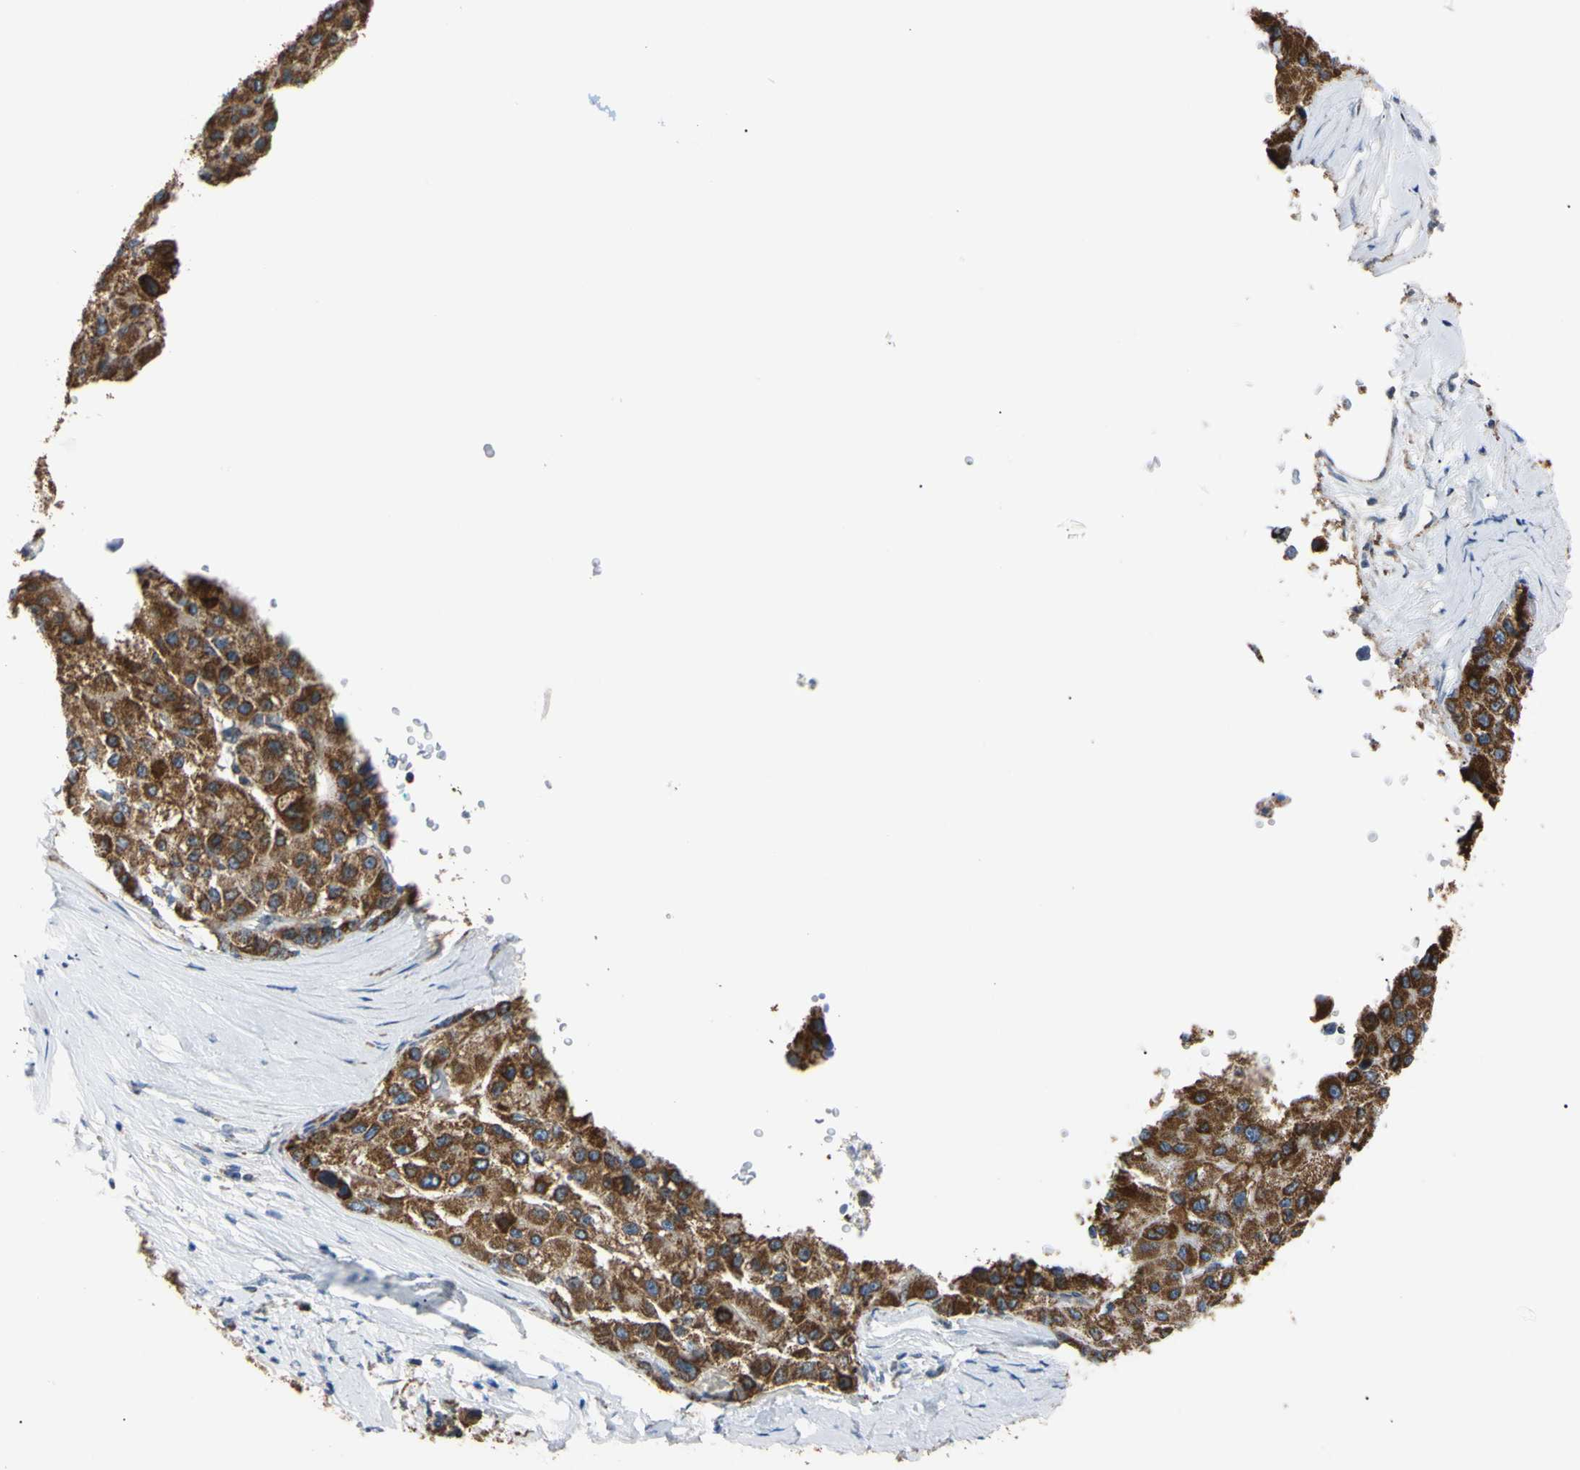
{"staining": {"intensity": "strong", "quantity": ">75%", "location": "cytoplasmic/membranous"}, "tissue": "liver cancer", "cell_type": "Tumor cells", "image_type": "cancer", "snomed": [{"axis": "morphology", "description": "Carcinoma, Hepatocellular, NOS"}, {"axis": "topography", "description": "Liver"}], "caption": "Human liver cancer stained for a protein (brown) demonstrates strong cytoplasmic/membranous positive expression in approximately >75% of tumor cells.", "gene": "CLPP", "patient": {"sex": "male", "age": 80}}